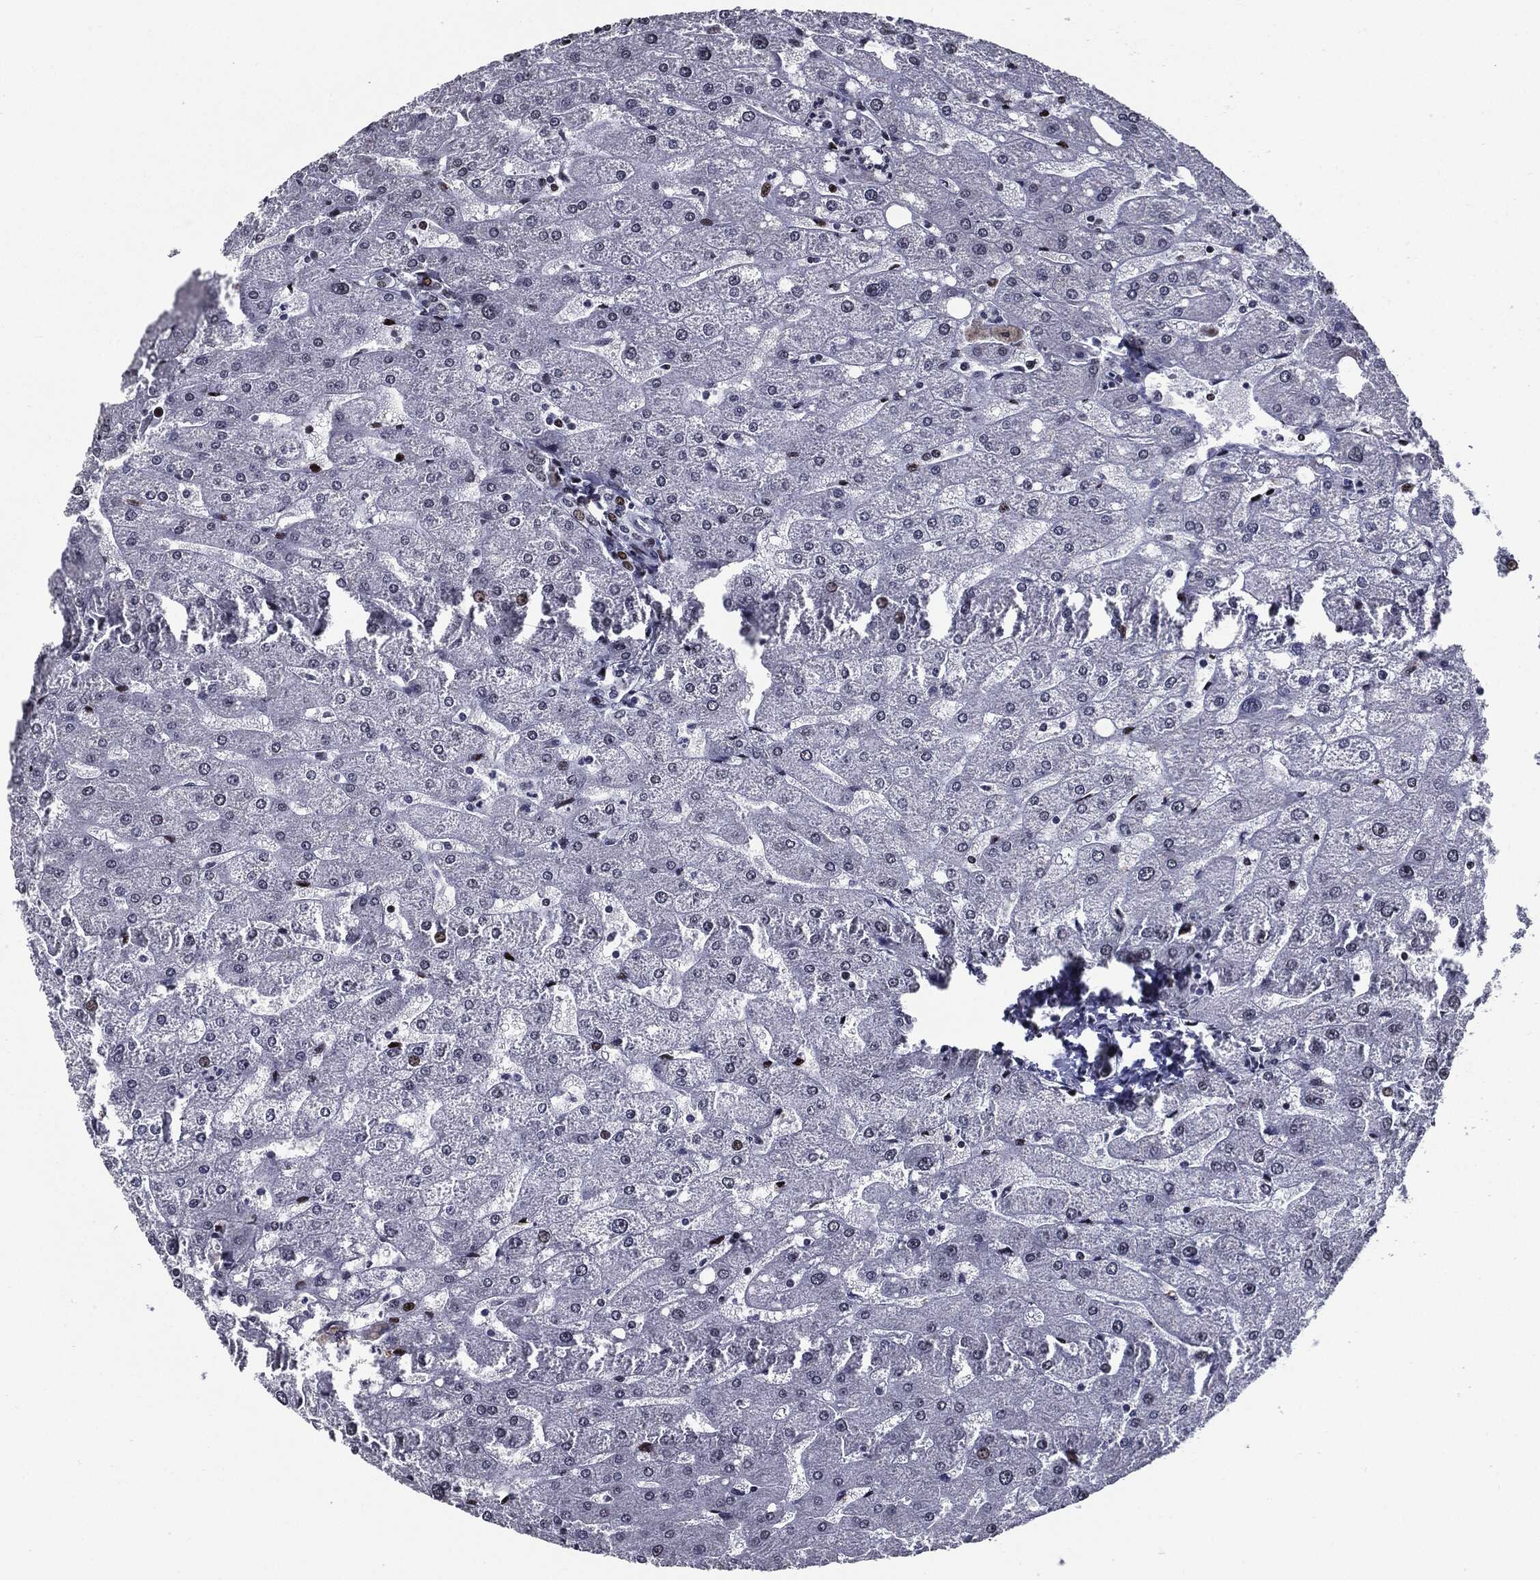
{"staining": {"intensity": "moderate", "quantity": "<25%", "location": "nuclear"}, "tissue": "liver", "cell_type": "Cholangiocytes", "image_type": "normal", "snomed": [{"axis": "morphology", "description": "Normal tissue, NOS"}, {"axis": "topography", "description": "Liver"}], "caption": "Protein analysis of normal liver shows moderate nuclear staining in about <25% of cholangiocytes. The staining was performed using DAB (3,3'-diaminobenzidine) to visualize the protein expression in brown, while the nuclei were stained in blue with hematoxylin (Magnification: 20x).", "gene": "ZFP91", "patient": {"sex": "male", "age": 67}}